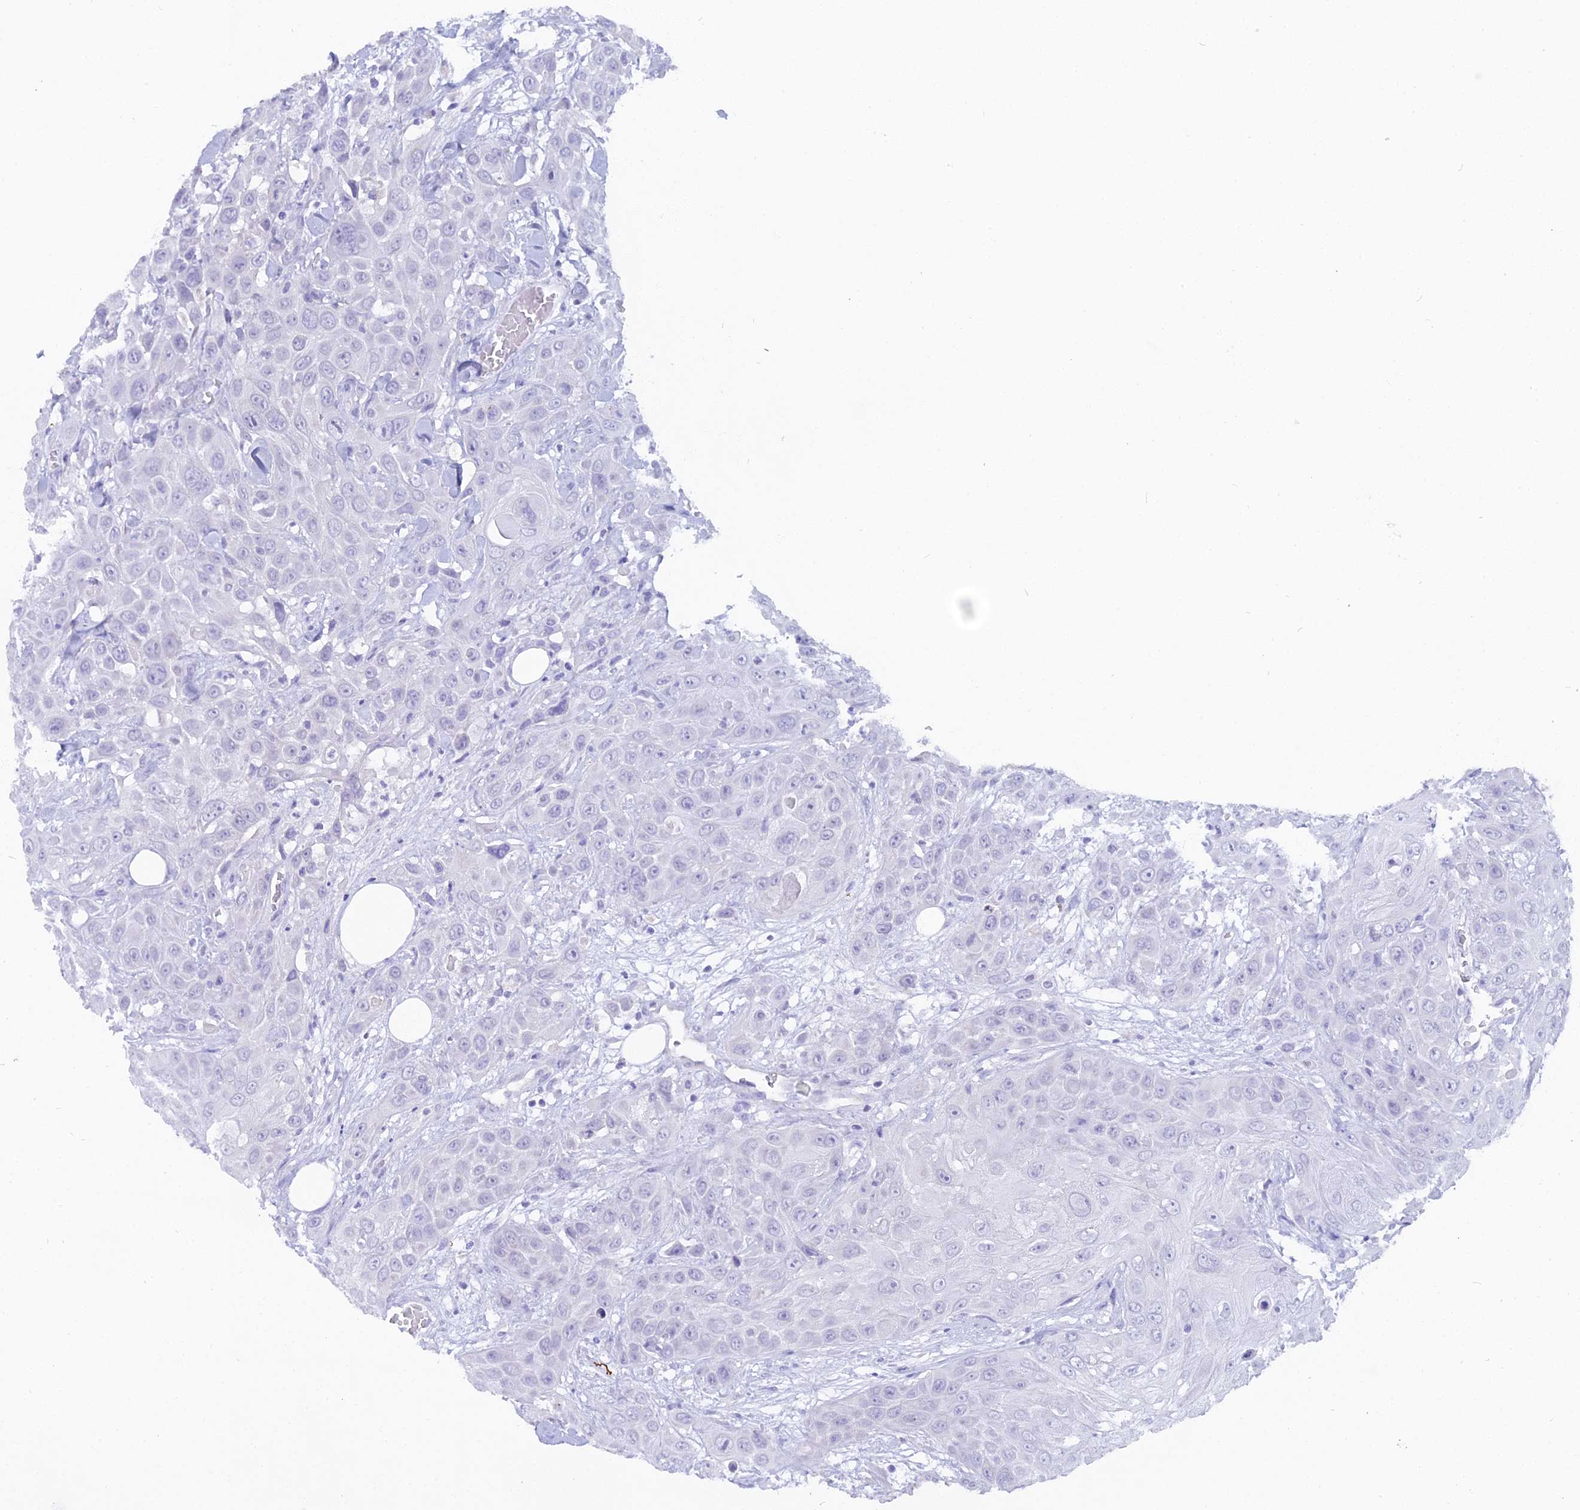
{"staining": {"intensity": "negative", "quantity": "none", "location": "none"}, "tissue": "head and neck cancer", "cell_type": "Tumor cells", "image_type": "cancer", "snomed": [{"axis": "morphology", "description": "Squamous cell carcinoma, NOS"}, {"axis": "topography", "description": "Head-Neck"}], "caption": "Micrograph shows no significant protein positivity in tumor cells of head and neck cancer (squamous cell carcinoma).", "gene": "CGB2", "patient": {"sex": "male", "age": 81}}